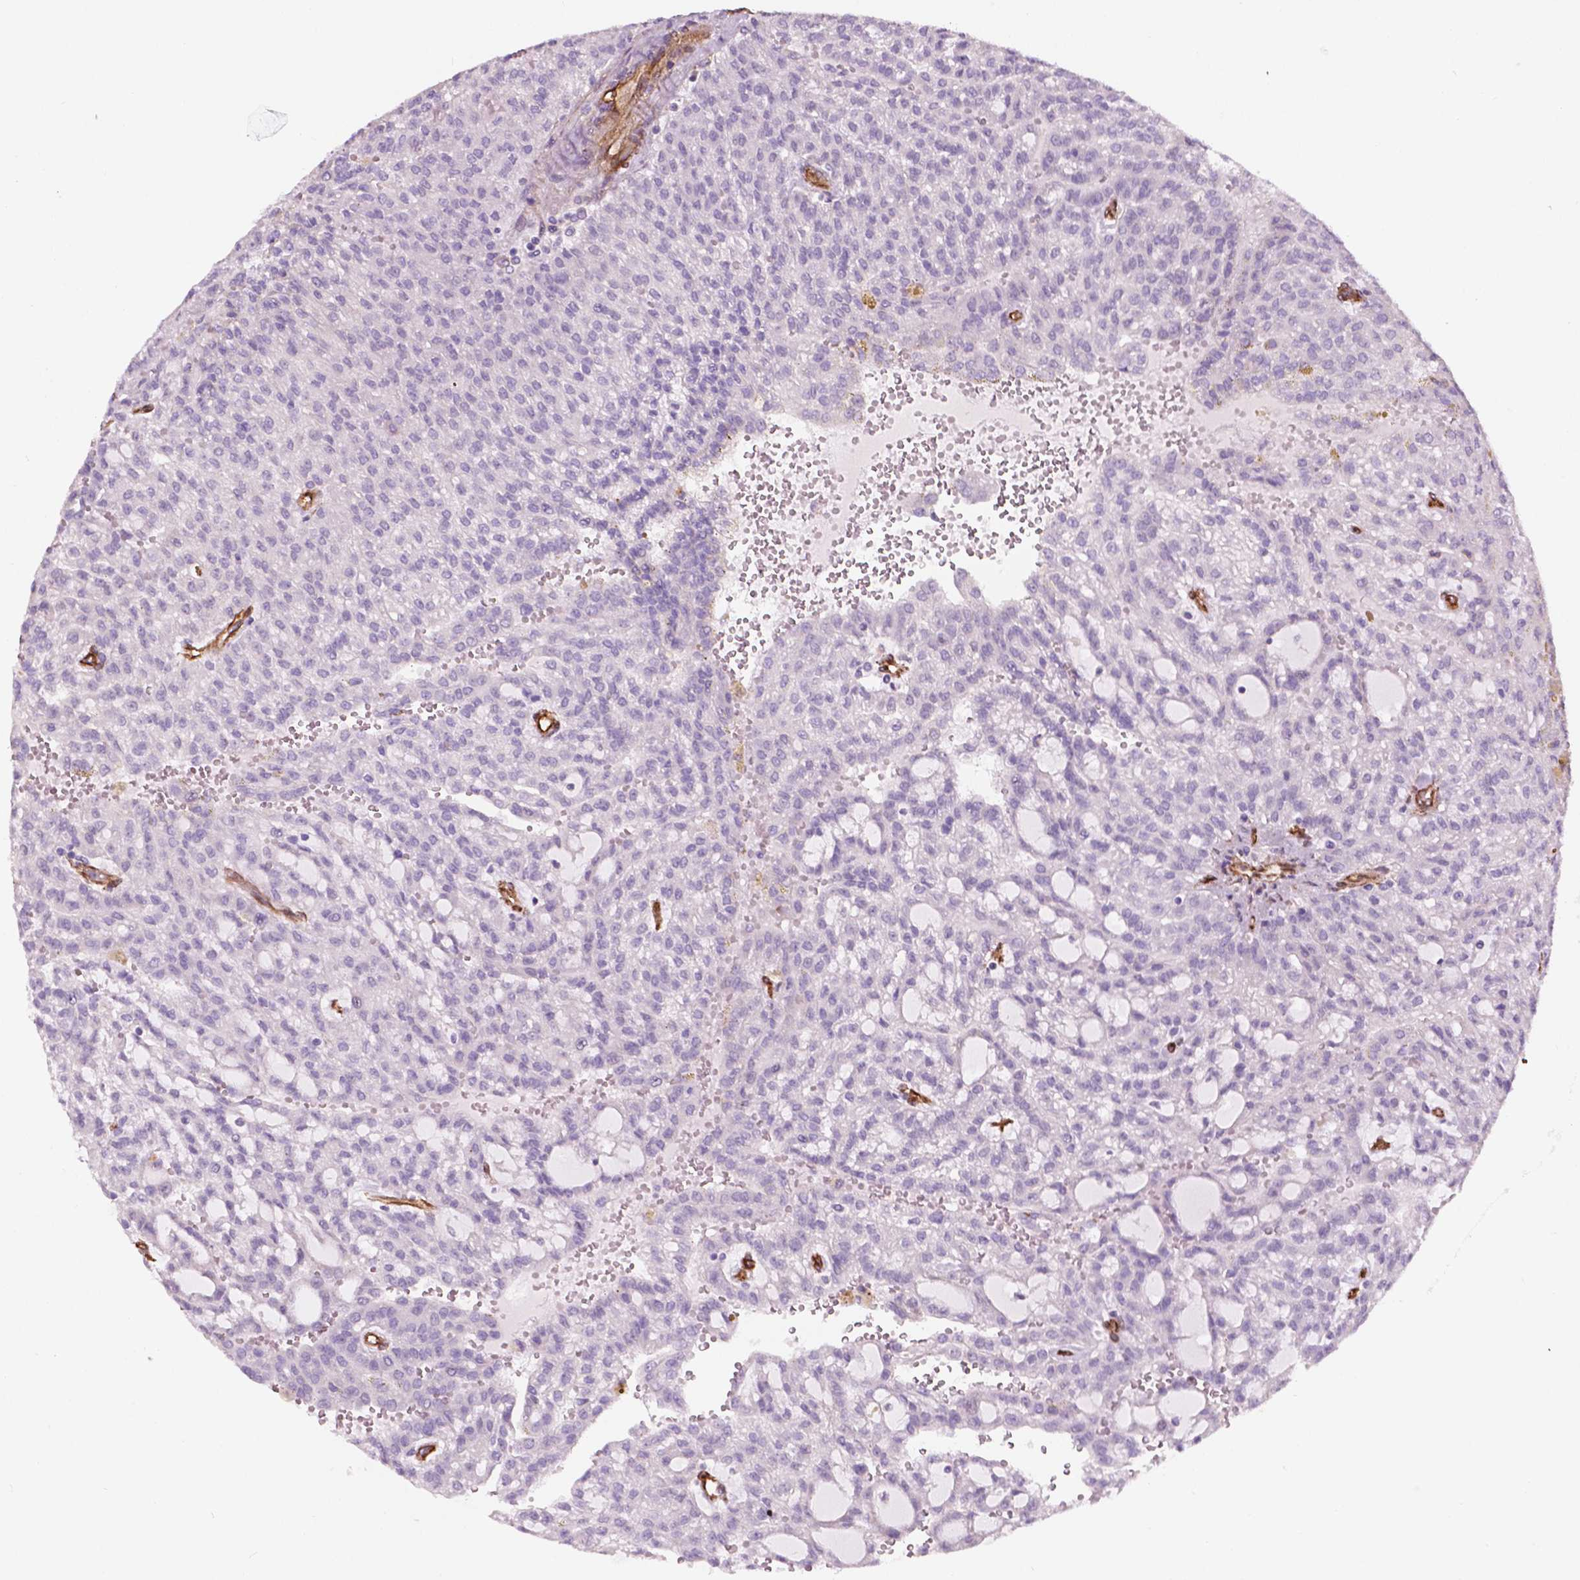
{"staining": {"intensity": "negative", "quantity": "none", "location": "none"}, "tissue": "renal cancer", "cell_type": "Tumor cells", "image_type": "cancer", "snomed": [{"axis": "morphology", "description": "Adenocarcinoma, NOS"}, {"axis": "topography", "description": "Kidney"}], "caption": "This is a photomicrograph of immunohistochemistry (IHC) staining of renal cancer, which shows no positivity in tumor cells.", "gene": "EGFL8", "patient": {"sex": "male", "age": 63}}